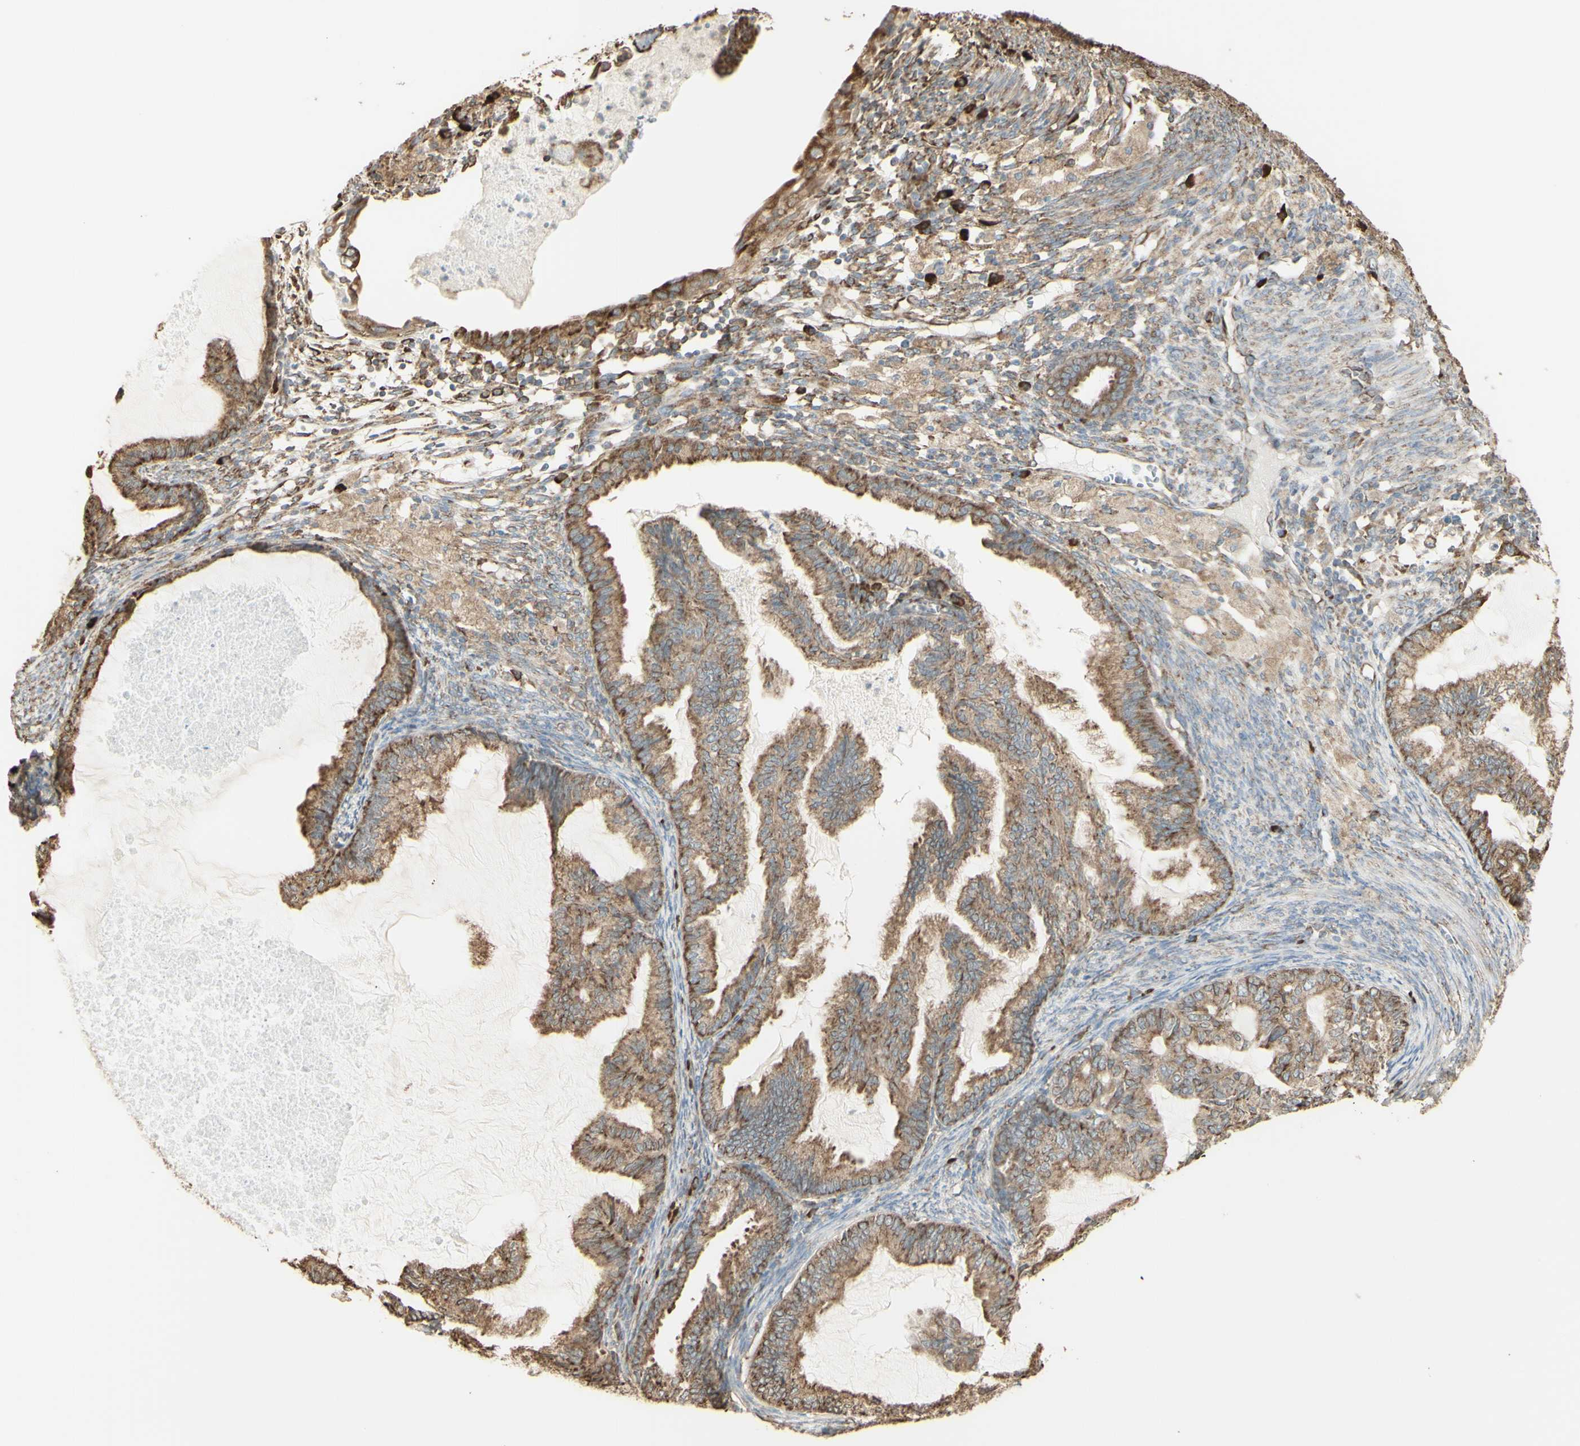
{"staining": {"intensity": "moderate", "quantity": ">75%", "location": "cytoplasmic/membranous"}, "tissue": "cervical cancer", "cell_type": "Tumor cells", "image_type": "cancer", "snomed": [{"axis": "morphology", "description": "Normal tissue, NOS"}, {"axis": "morphology", "description": "Adenocarcinoma, NOS"}, {"axis": "topography", "description": "Cervix"}, {"axis": "topography", "description": "Endometrium"}], "caption": "Protein staining reveals moderate cytoplasmic/membranous staining in approximately >75% of tumor cells in cervical cancer.", "gene": "EEF1B2", "patient": {"sex": "female", "age": 86}}